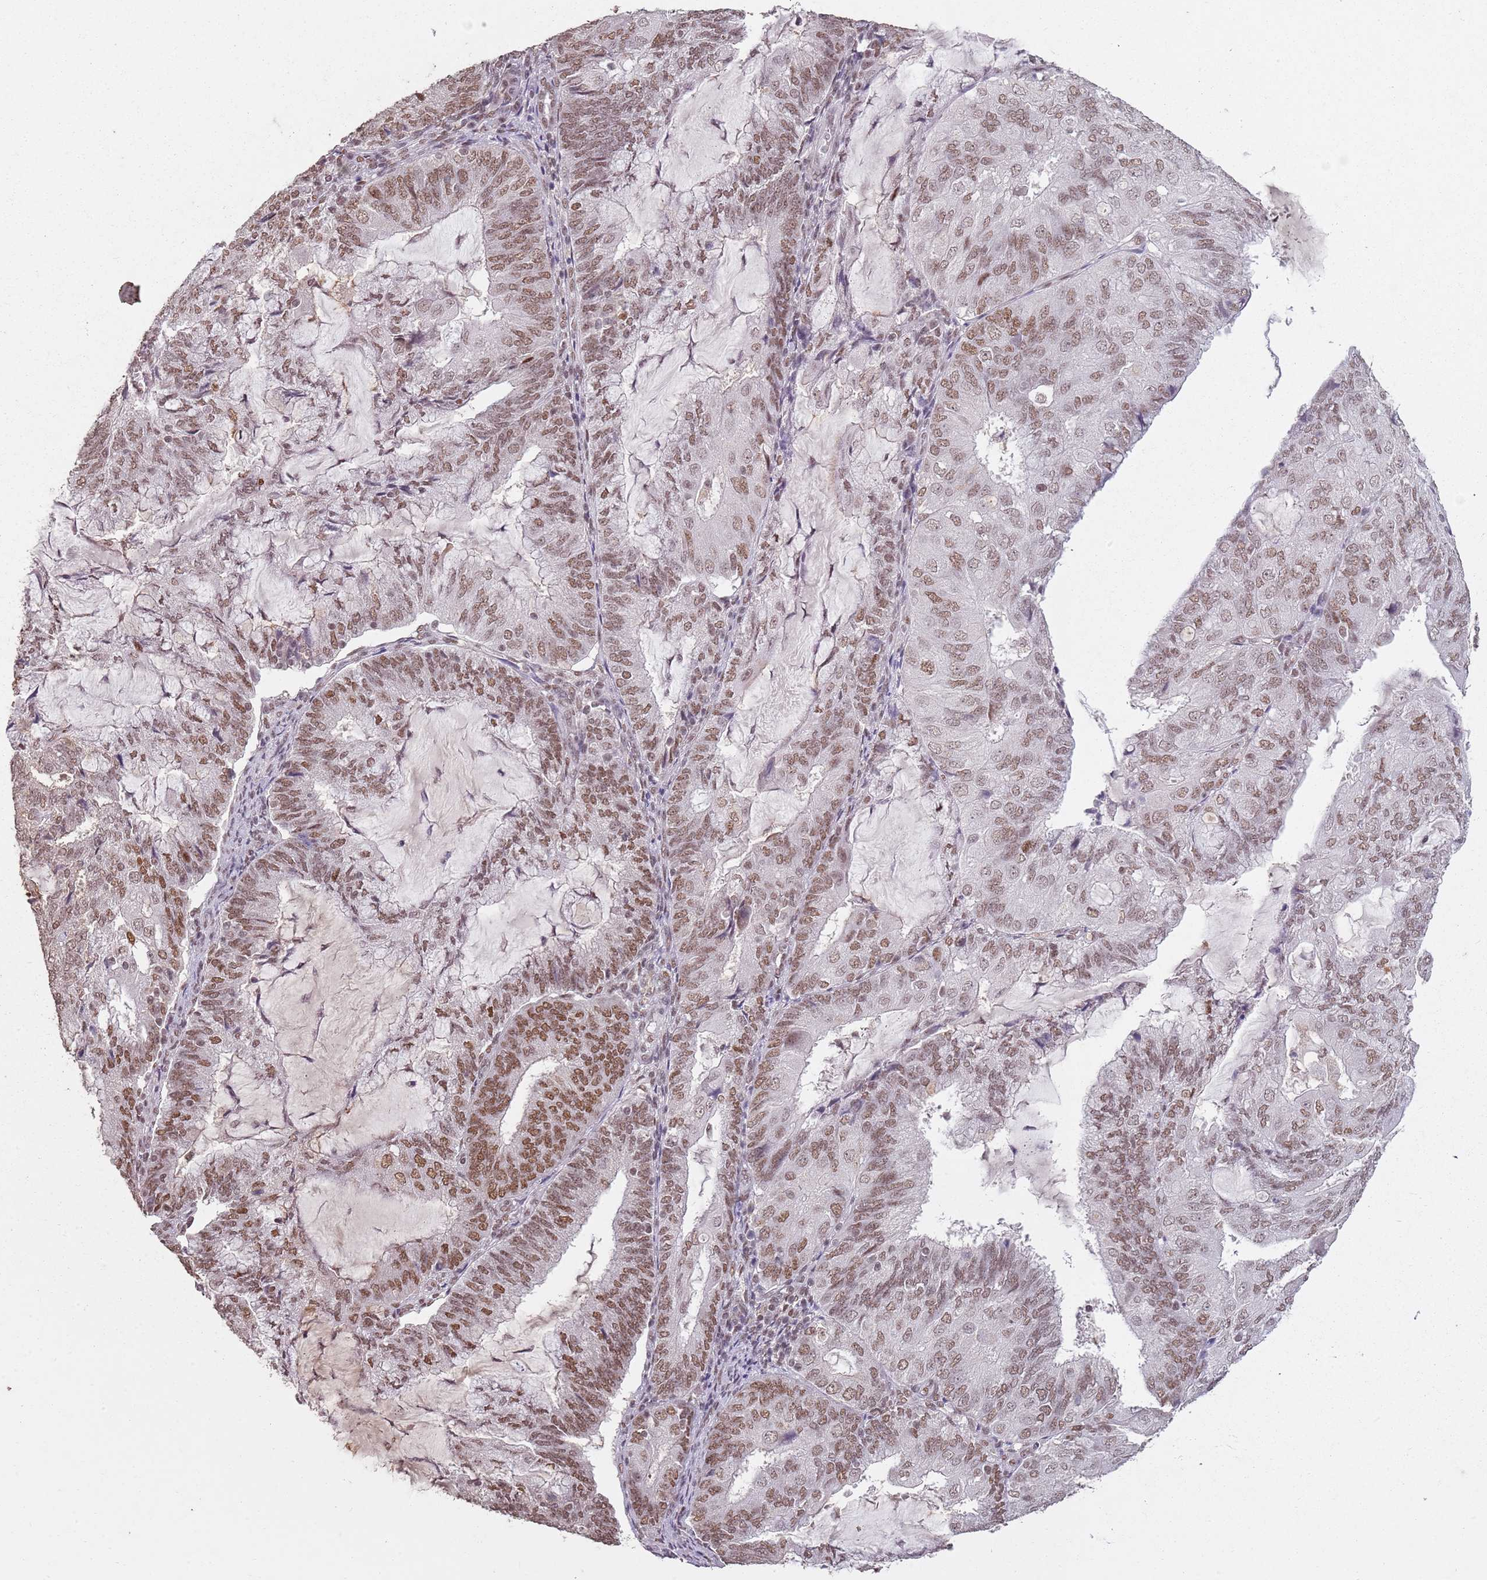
{"staining": {"intensity": "moderate", "quantity": ">75%", "location": "nuclear"}, "tissue": "endometrial cancer", "cell_type": "Tumor cells", "image_type": "cancer", "snomed": [{"axis": "morphology", "description": "Adenocarcinoma, NOS"}, {"axis": "topography", "description": "Endometrium"}], "caption": "Endometrial adenocarcinoma stained with DAB (3,3'-diaminobenzidine) immunohistochemistry reveals medium levels of moderate nuclear staining in approximately >75% of tumor cells. (Stains: DAB in brown, nuclei in blue, Microscopy: brightfield microscopy at high magnification).", "gene": "ARL14EP", "patient": {"sex": "female", "age": 81}}